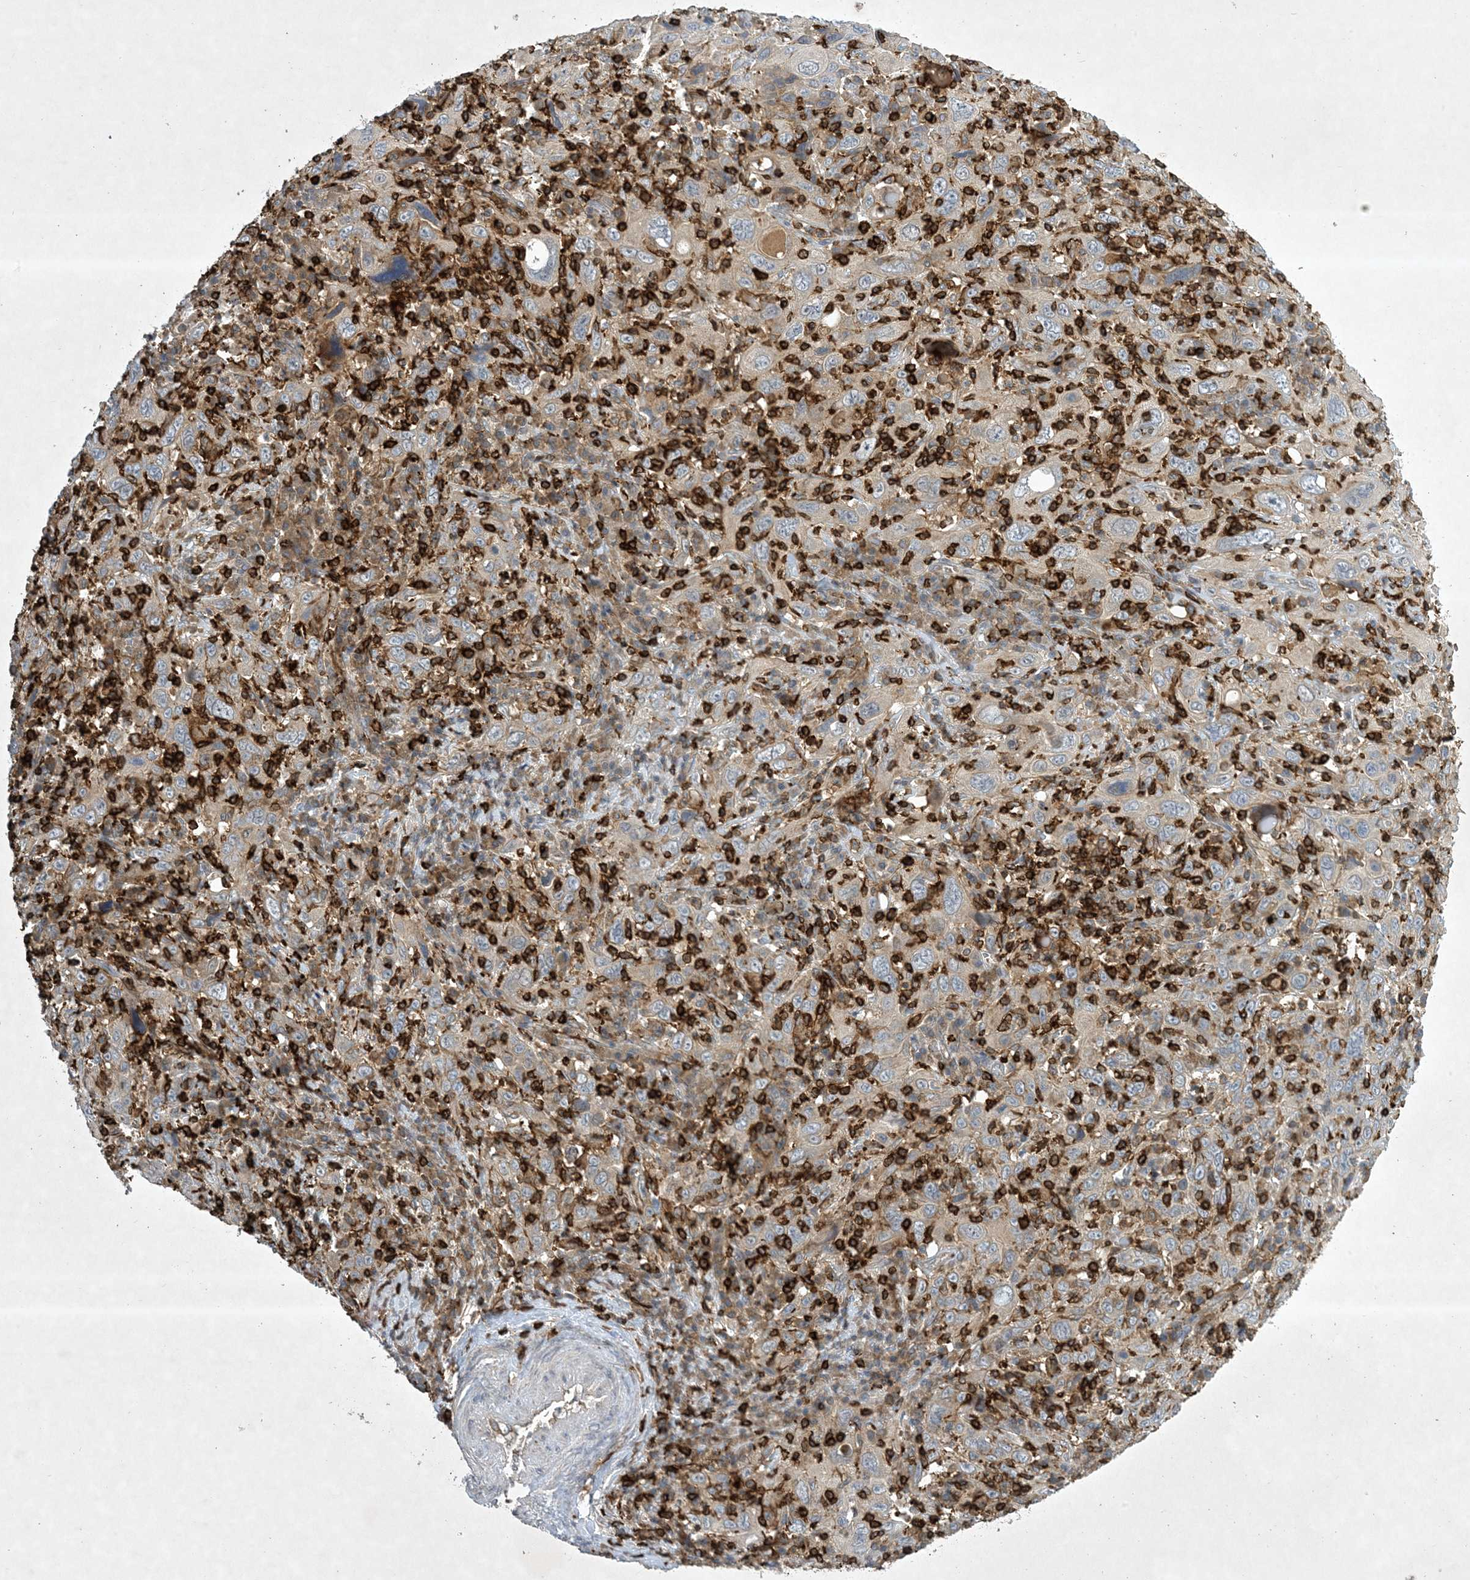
{"staining": {"intensity": "weak", "quantity": "<25%", "location": "cytoplasmic/membranous"}, "tissue": "cervical cancer", "cell_type": "Tumor cells", "image_type": "cancer", "snomed": [{"axis": "morphology", "description": "Squamous cell carcinoma, NOS"}, {"axis": "topography", "description": "Cervix"}], "caption": "This is an immunohistochemistry (IHC) histopathology image of cervical squamous cell carcinoma. There is no expression in tumor cells.", "gene": "AK9", "patient": {"sex": "female", "age": 46}}